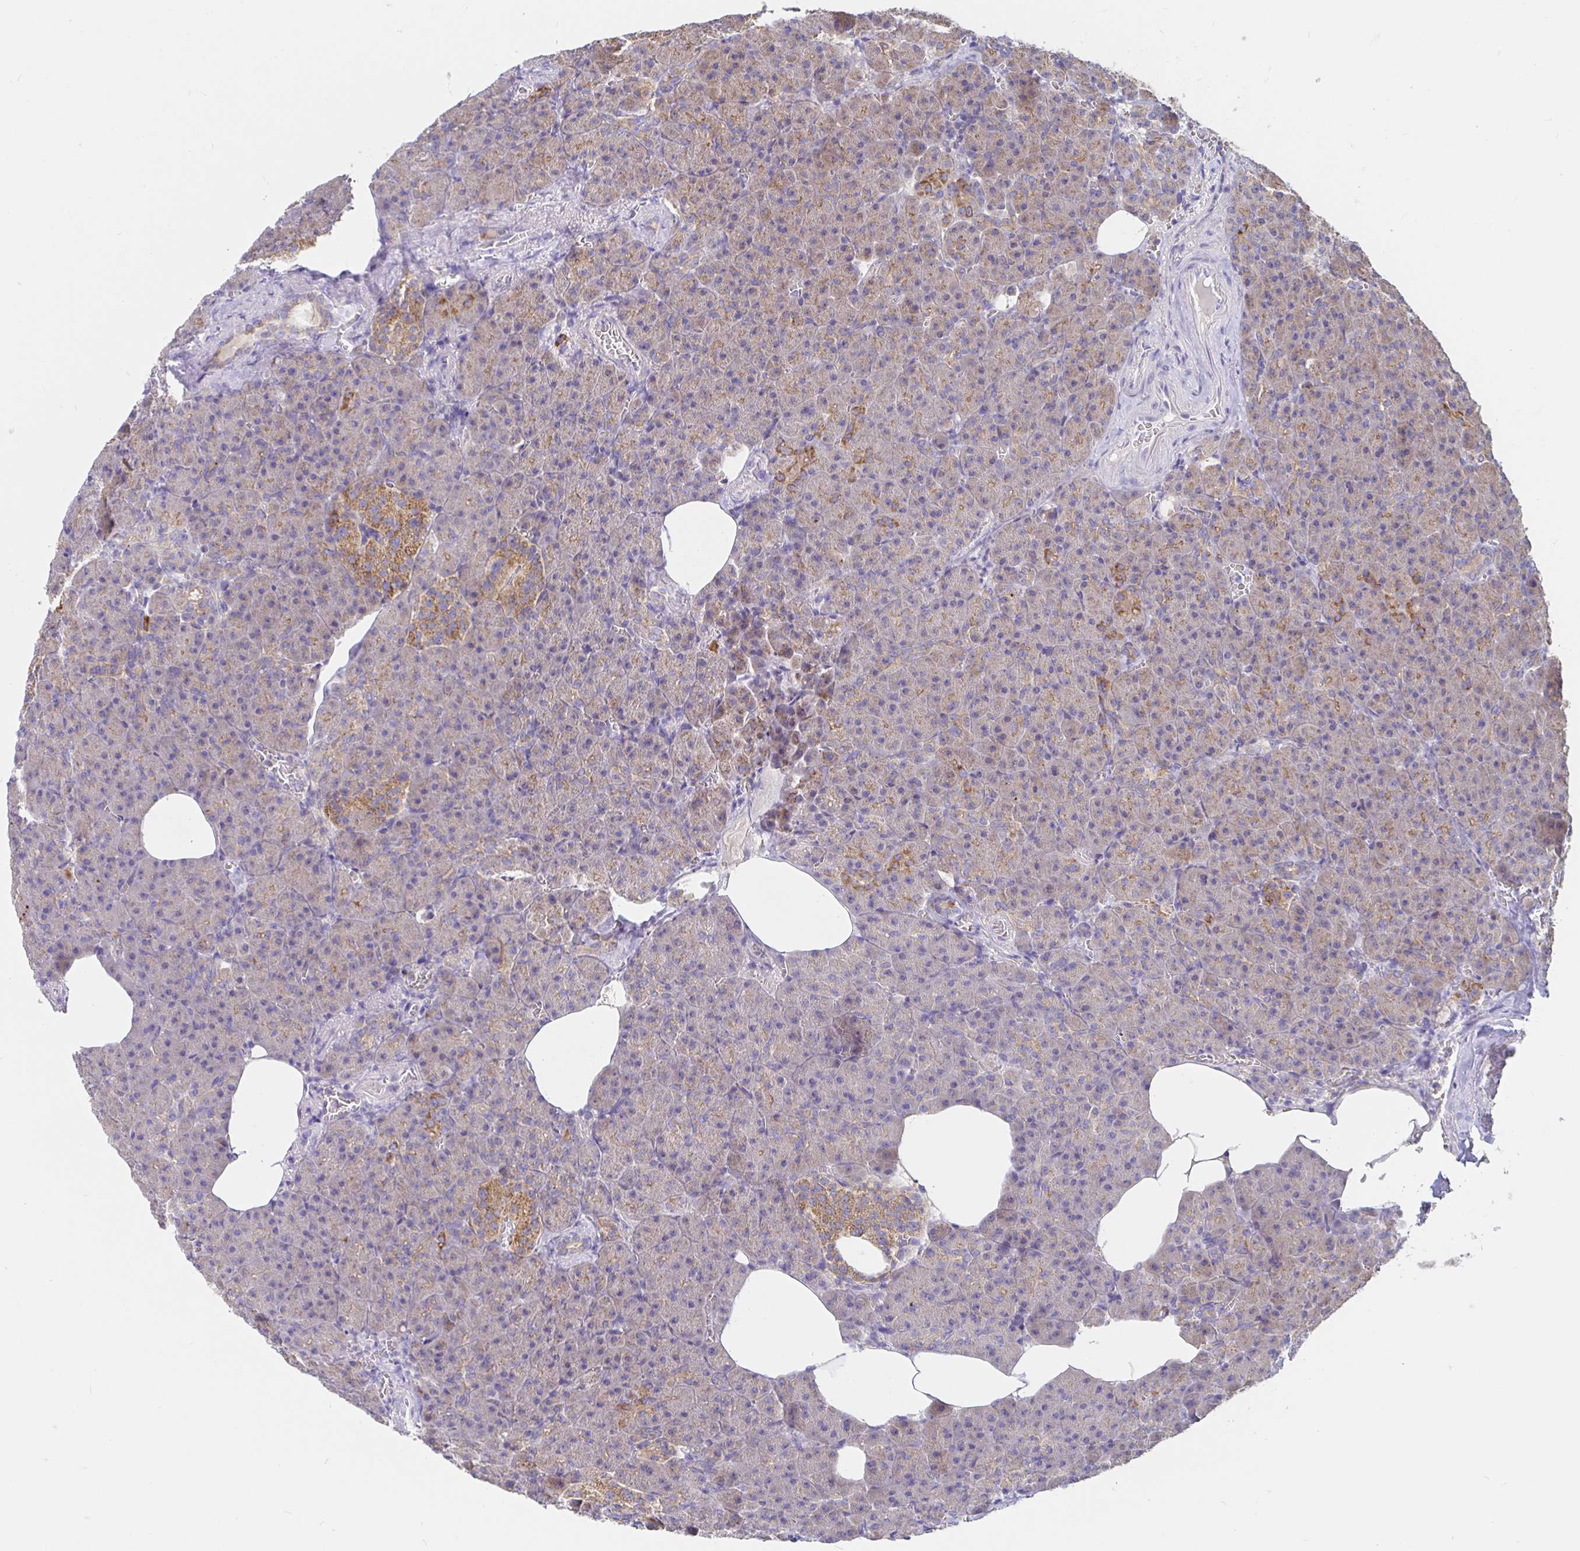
{"staining": {"intensity": "moderate", "quantity": "<25%", "location": "cytoplasmic/membranous"}, "tissue": "pancreas", "cell_type": "Exocrine glandular cells", "image_type": "normal", "snomed": [{"axis": "morphology", "description": "Normal tissue, NOS"}, {"axis": "topography", "description": "Pancreas"}], "caption": "IHC of unremarkable human pancreas displays low levels of moderate cytoplasmic/membranous staining in approximately <25% of exocrine glandular cells. The staining was performed using DAB (3,3'-diaminobenzidine), with brown indicating positive protein expression. Nuclei are stained blue with hematoxylin.", "gene": "PRDX3", "patient": {"sex": "female", "age": 74}}